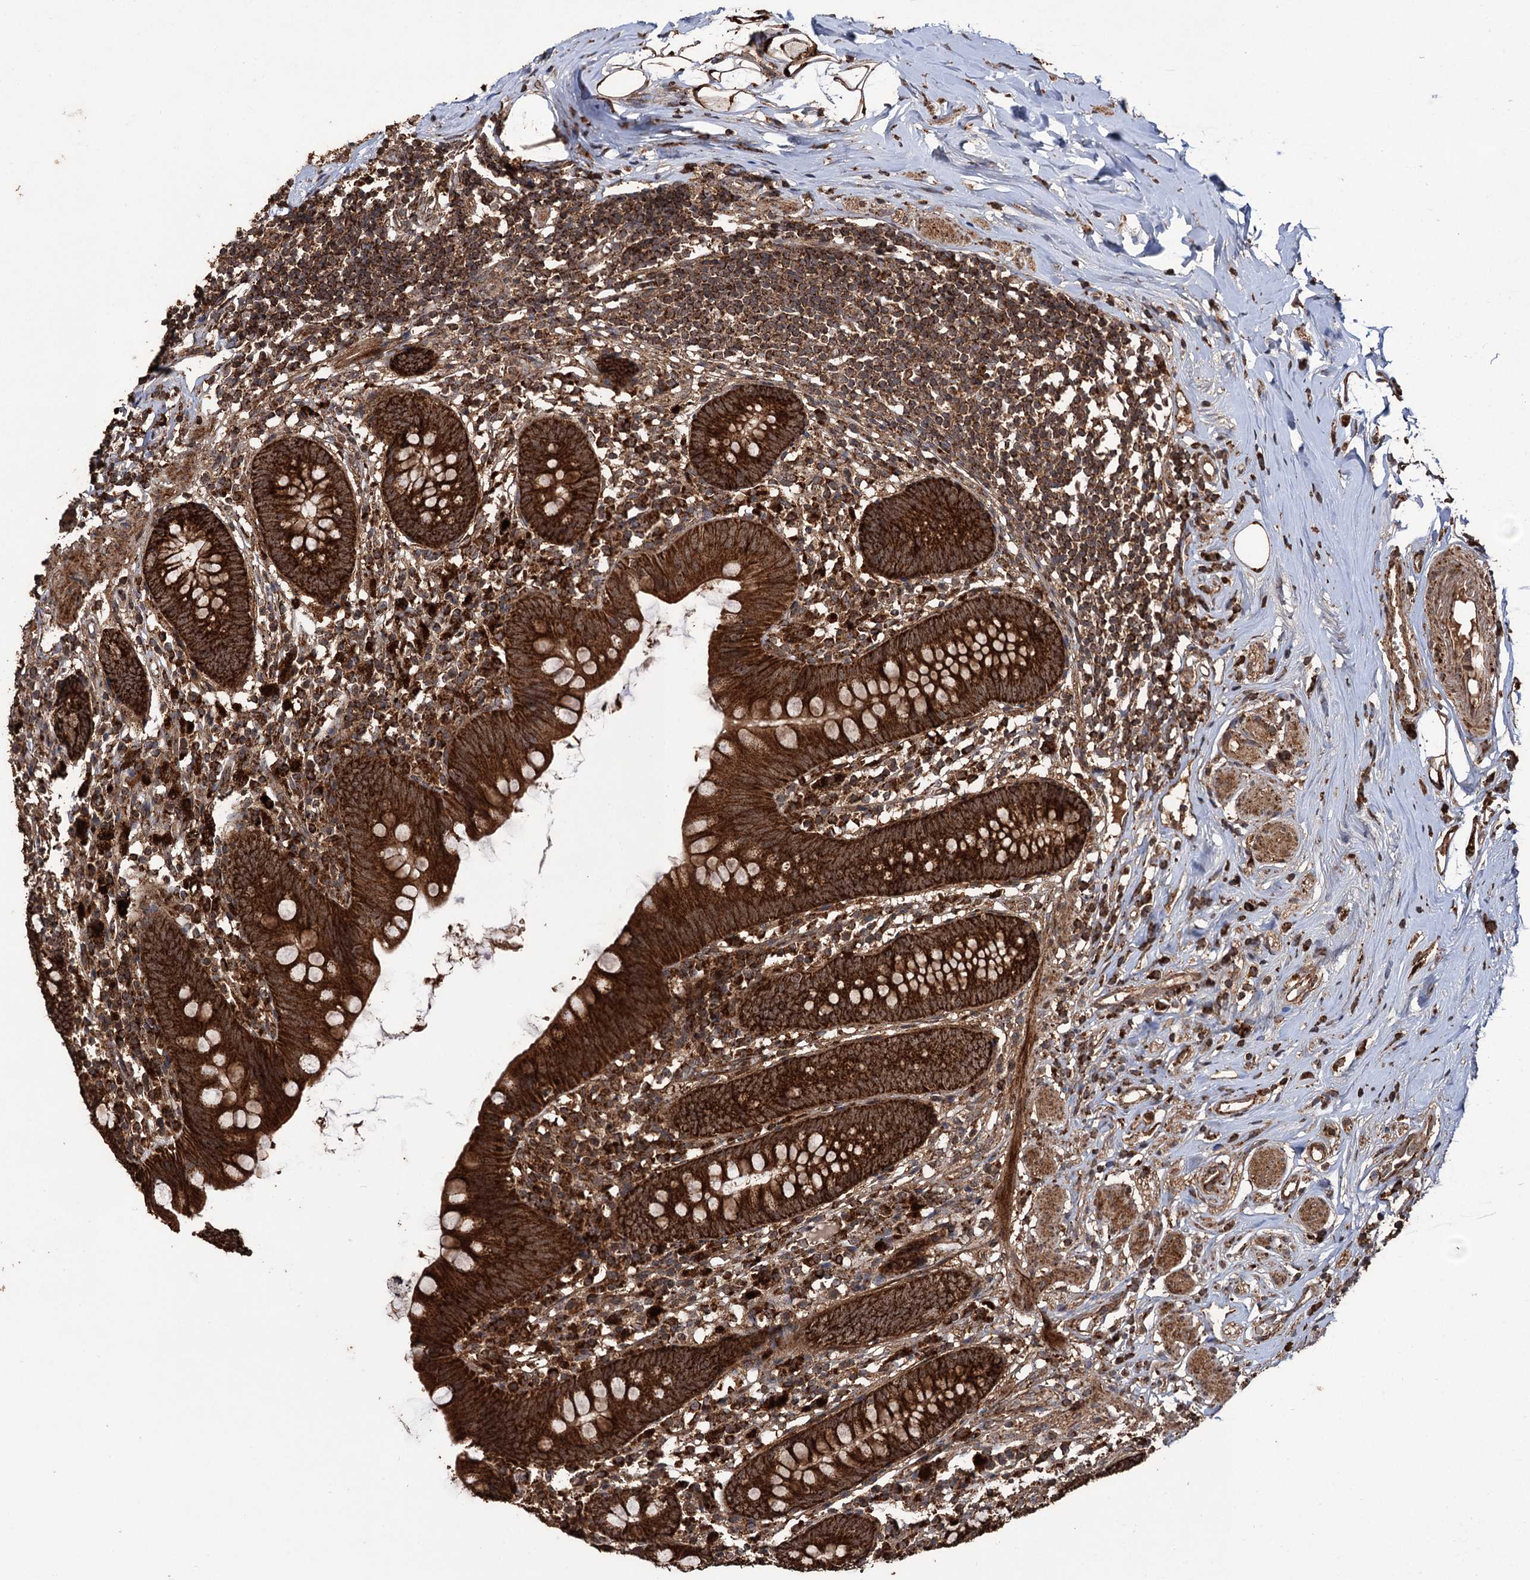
{"staining": {"intensity": "strong", "quantity": ">75%", "location": "cytoplasmic/membranous"}, "tissue": "appendix", "cell_type": "Glandular cells", "image_type": "normal", "snomed": [{"axis": "morphology", "description": "Normal tissue, NOS"}, {"axis": "topography", "description": "Appendix"}], "caption": "The photomicrograph shows staining of normal appendix, revealing strong cytoplasmic/membranous protein positivity (brown color) within glandular cells. (DAB (3,3'-diaminobenzidine) IHC, brown staining for protein, blue staining for nuclei).", "gene": "IPO4", "patient": {"sex": "female", "age": 62}}